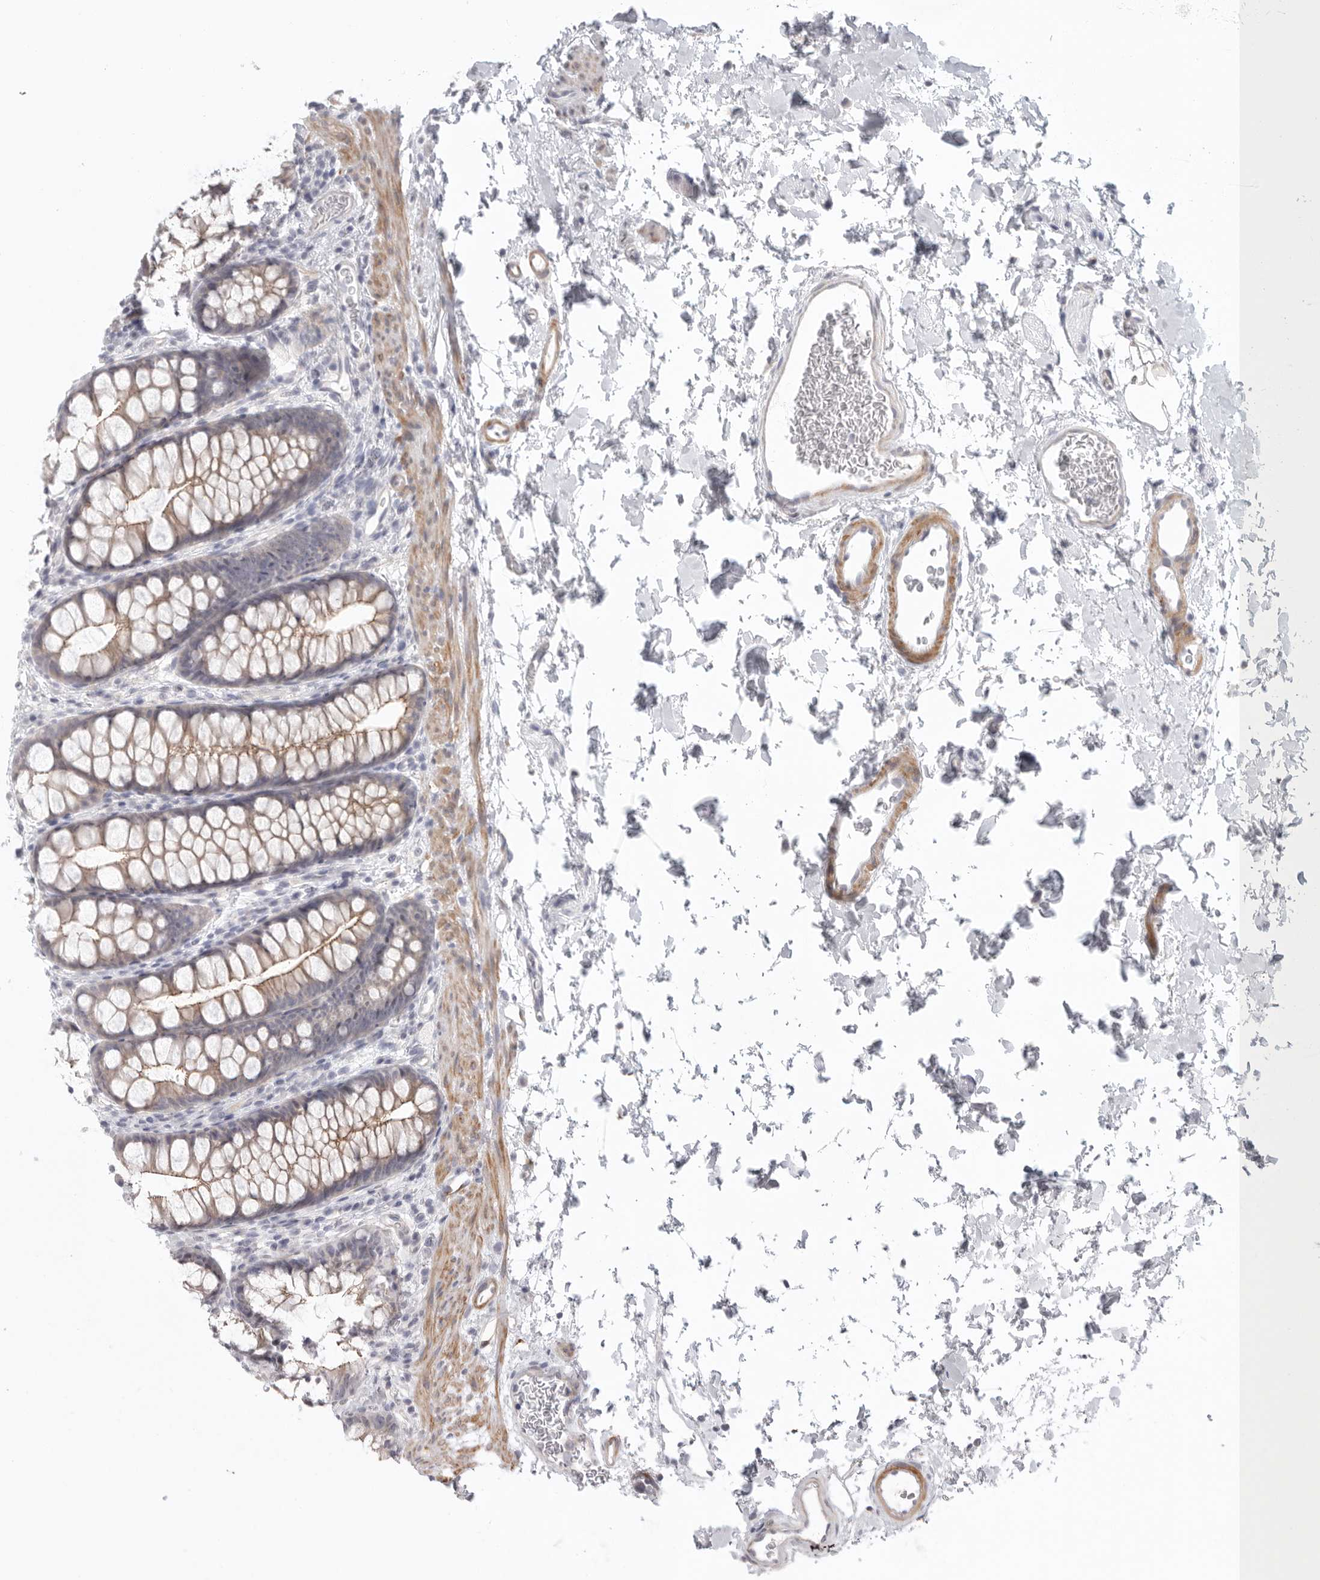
{"staining": {"intensity": "negative", "quantity": "none", "location": "none"}, "tissue": "colon", "cell_type": "Endothelial cells", "image_type": "normal", "snomed": [{"axis": "morphology", "description": "Normal tissue, NOS"}, {"axis": "topography", "description": "Colon"}], "caption": "A high-resolution image shows immunohistochemistry (IHC) staining of benign colon, which reveals no significant expression in endothelial cells. (Immunohistochemistry, brightfield microscopy, high magnification).", "gene": "STAB2", "patient": {"sex": "female", "age": 62}}